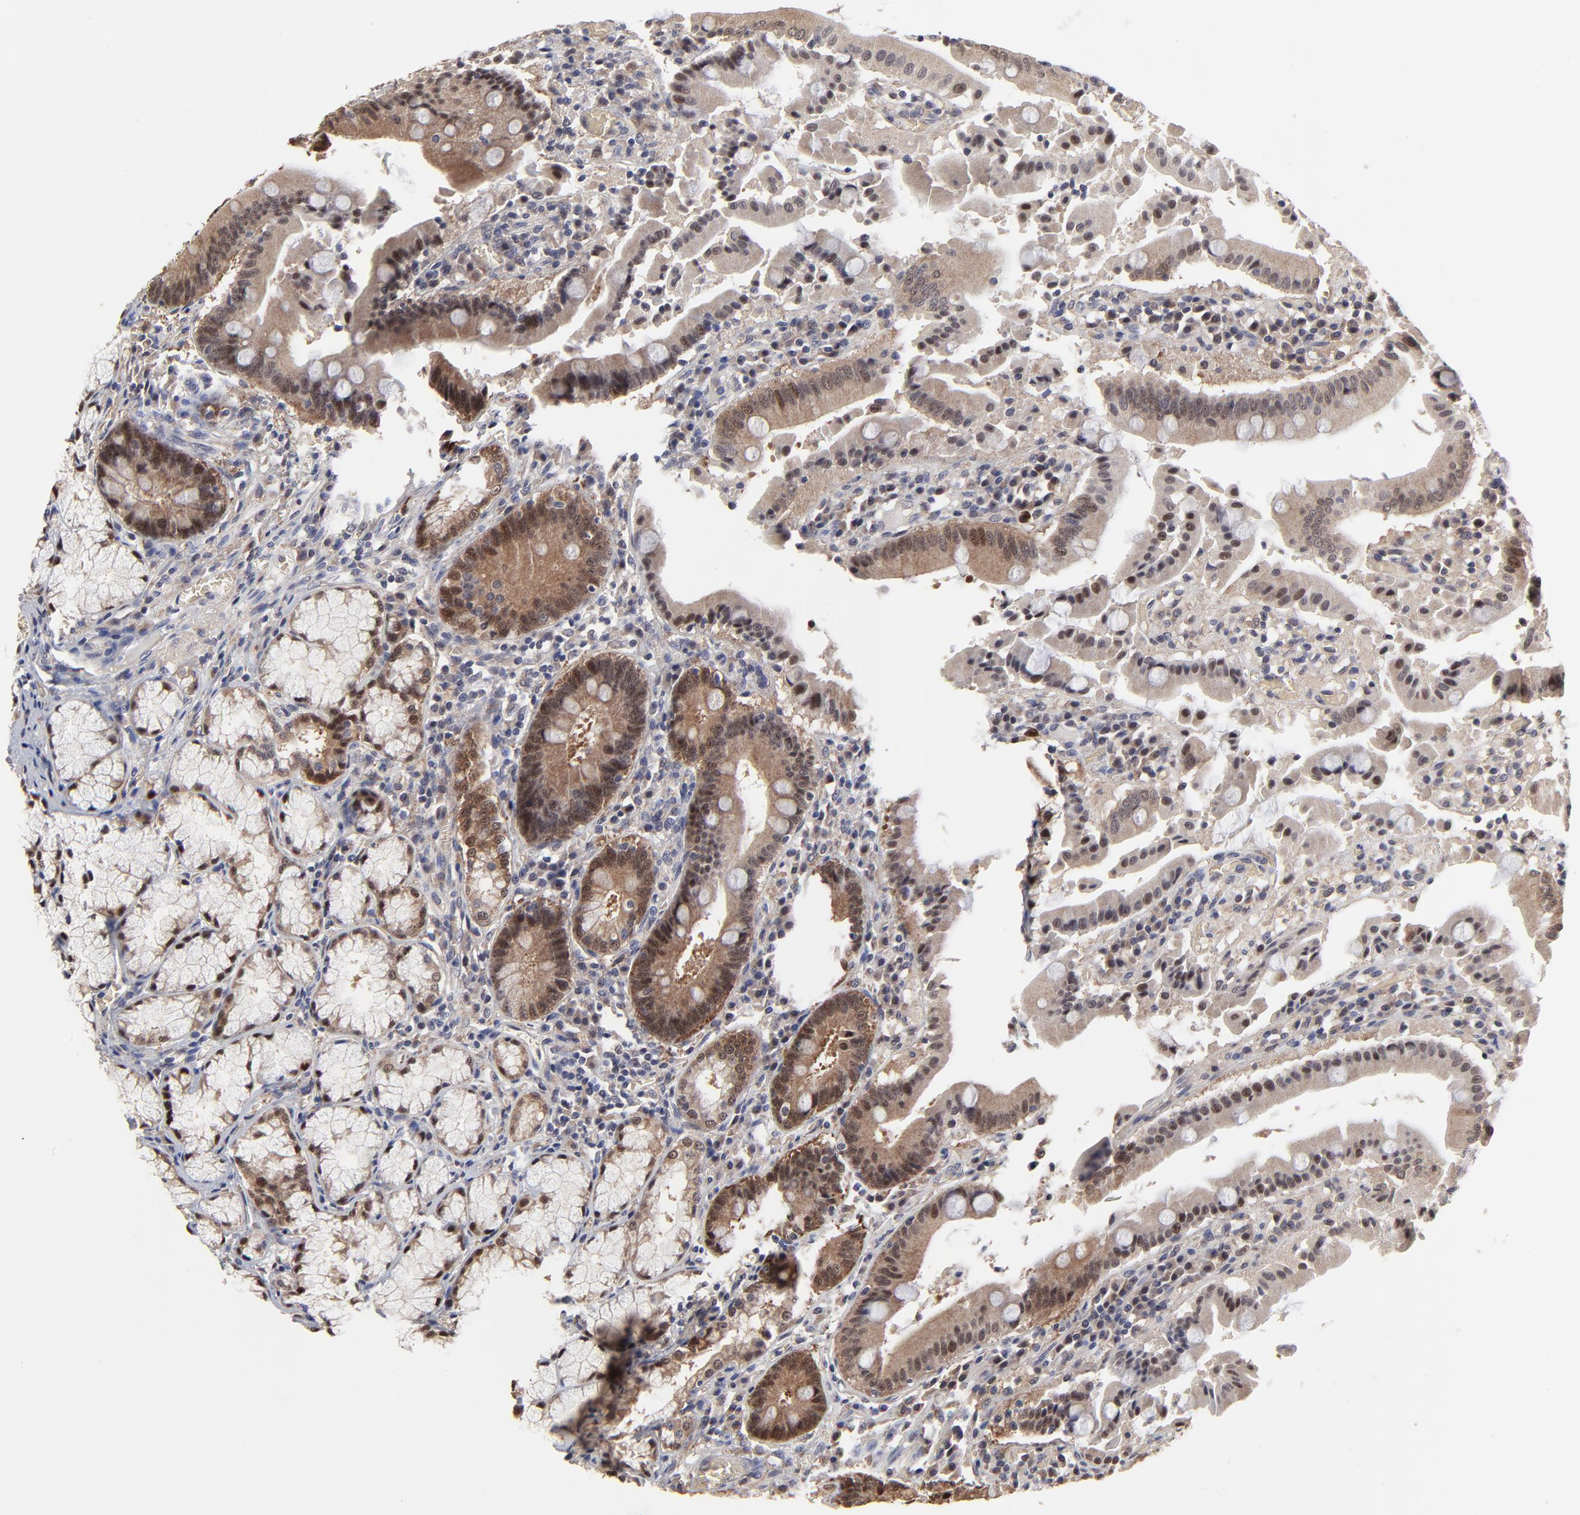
{"staining": {"intensity": "moderate", "quantity": ">75%", "location": "cytoplasmic/membranous"}, "tissue": "stomach", "cell_type": "Glandular cells", "image_type": "normal", "snomed": [{"axis": "morphology", "description": "Normal tissue, NOS"}, {"axis": "topography", "description": "Stomach, lower"}], "caption": "Approximately >75% of glandular cells in unremarkable human stomach demonstrate moderate cytoplasmic/membranous protein staining as visualized by brown immunohistochemical staining.", "gene": "FRMD8", "patient": {"sex": "male", "age": 56}}